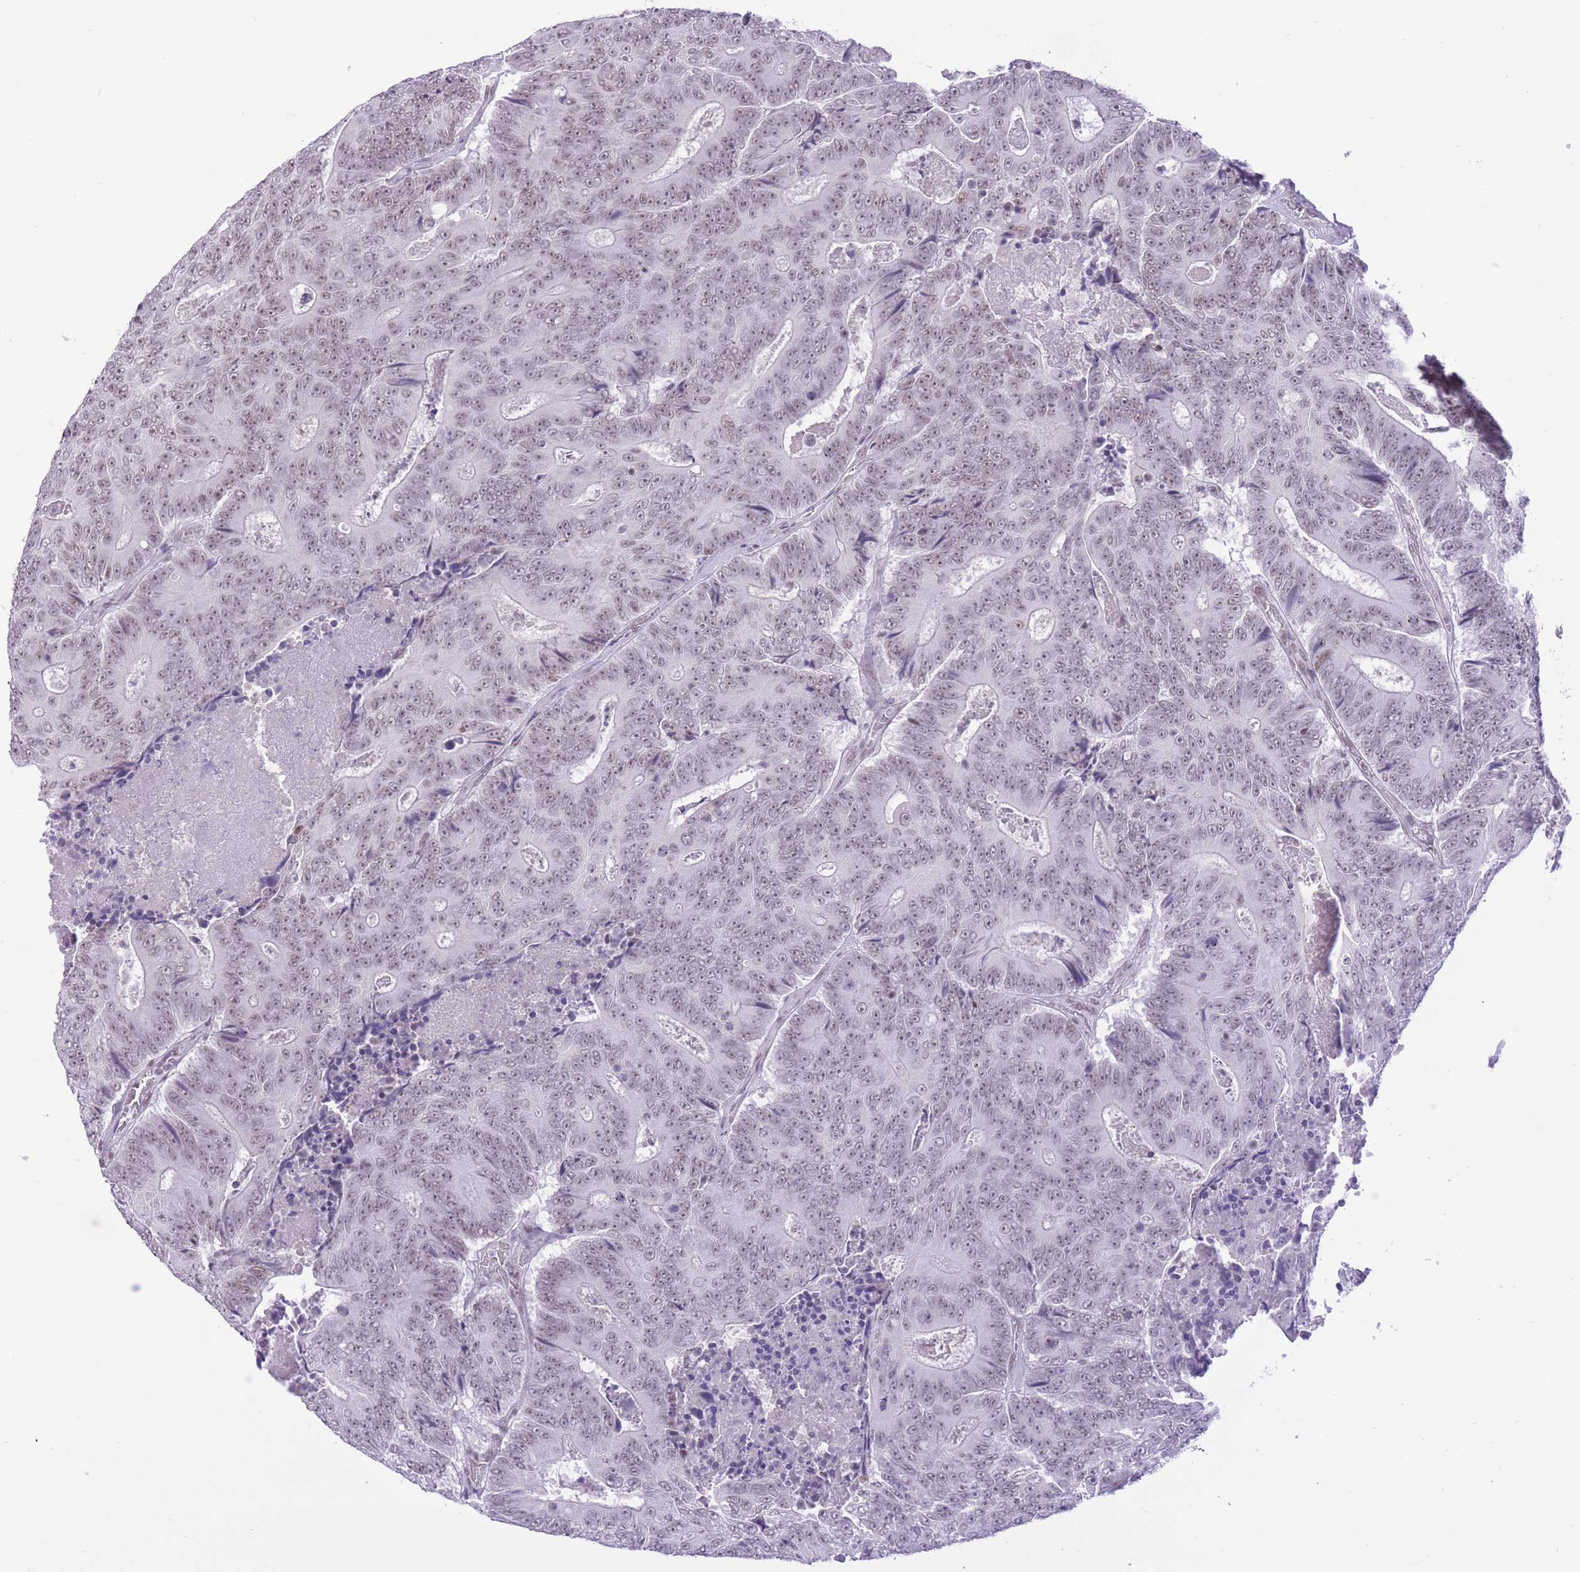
{"staining": {"intensity": "weak", "quantity": "<25%", "location": "nuclear"}, "tissue": "colorectal cancer", "cell_type": "Tumor cells", "image_type": "cancer", "snomed": [{"axis": "morphology", "description": "Adenocarcinoma, NOS"}, {"axis": "topography", "description": "Colon"}], "caption": "This is a photomicrograph of immunohistochemistry (IHC) staining of colorectal cancer, which shows no staining in tumor cells.", "gene": "ZBED5", "patient": {"sex": "male", "age": 83}}